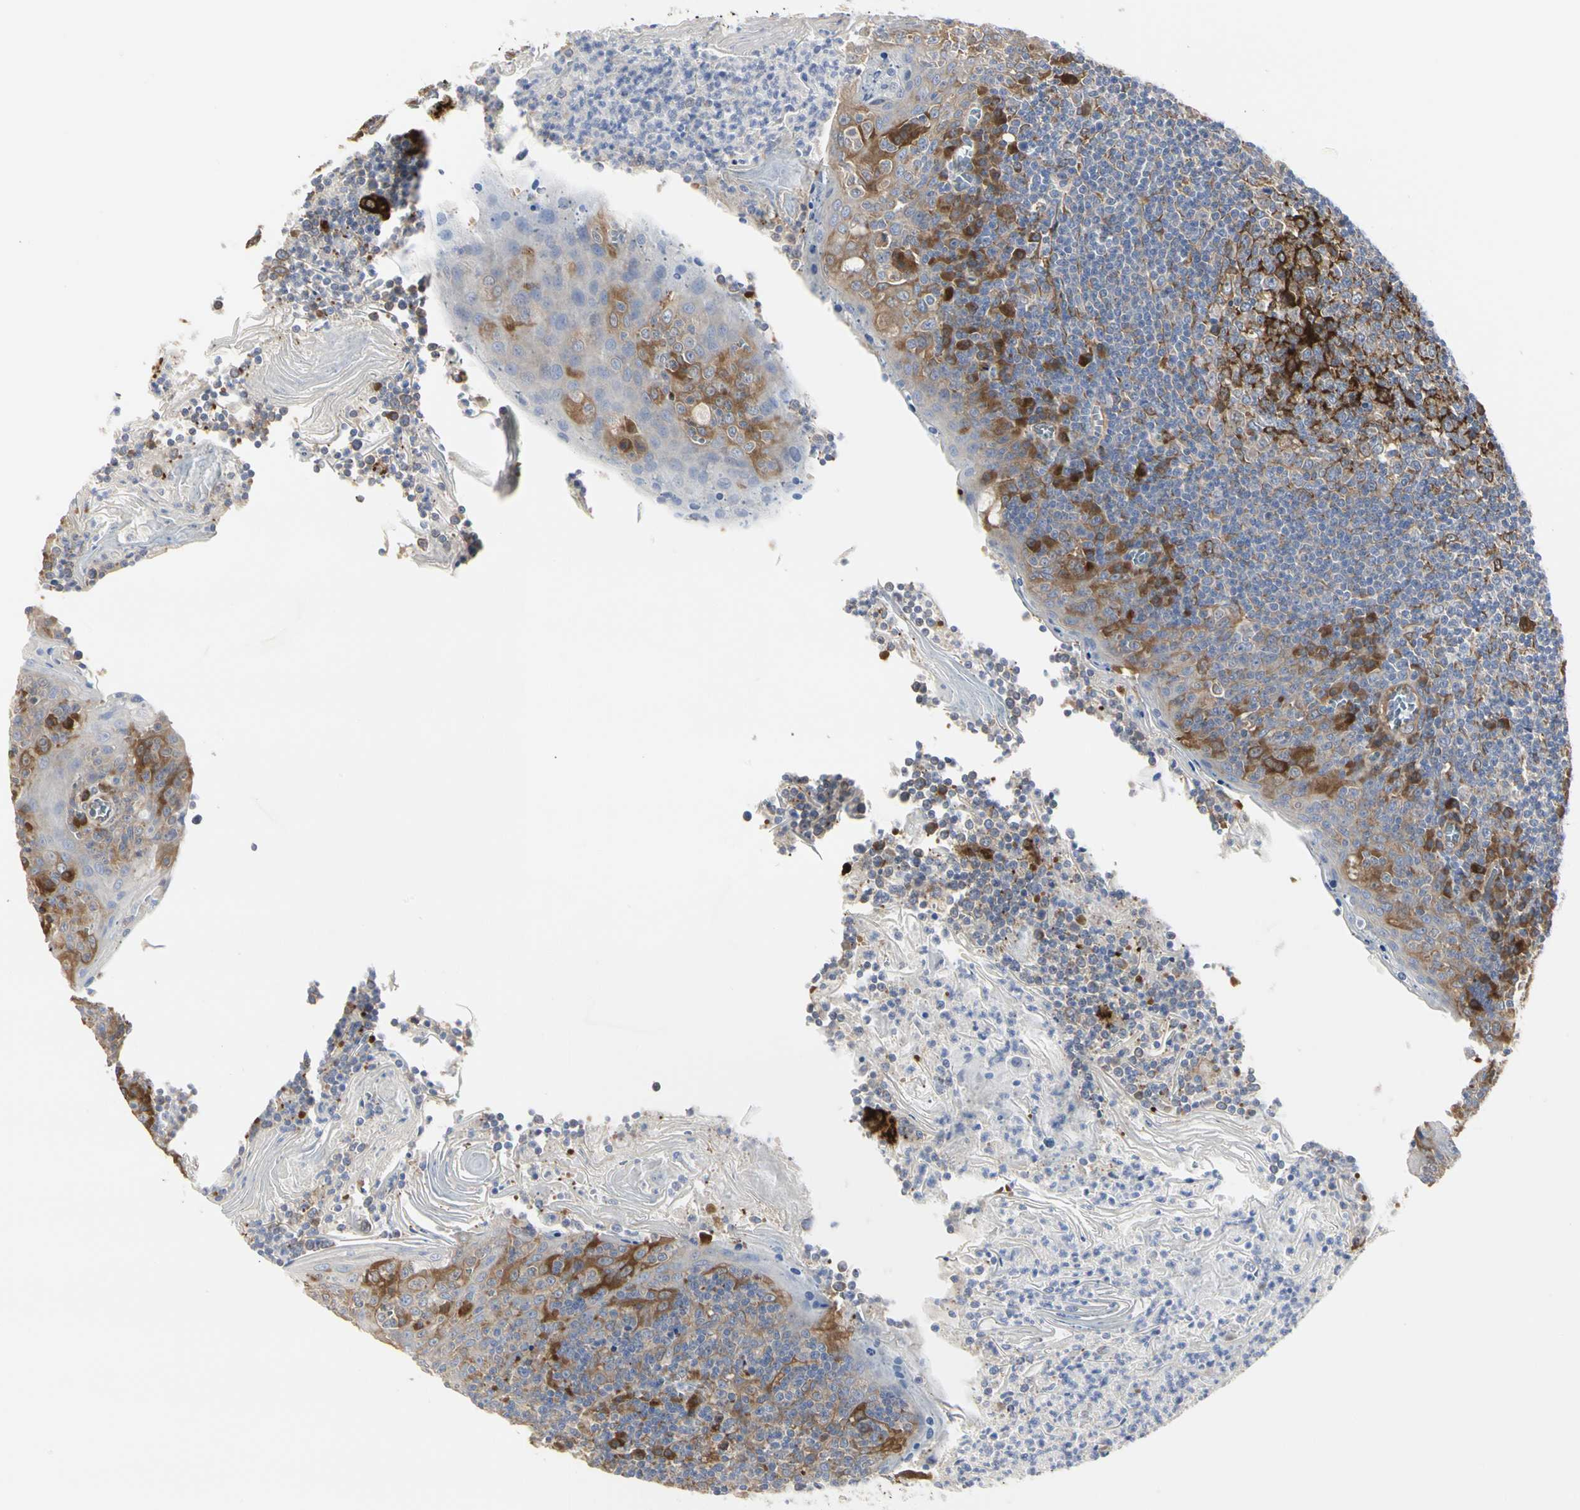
{"staining": {"intensity": "weak", "quantity": "25%-75%", "location": "cytoplasmic/membranous"}, "tissue": "tonsil", "cell_type": "Germinal center cells", "image_type": "normal", "snomed": [{"axis": "morphology", "description": "Normal tissue, NOS"}, {"axis": "topography", "description": "Tonsil"}], "caption": "Immunohistochemical staining of benign human tonsil displays weak cytoplasmic/membranous protein expression in approximately 25%-75% of germinal center cells.", "gene": "C3orf52", "patient": {"sex": "male", "age": 31}}